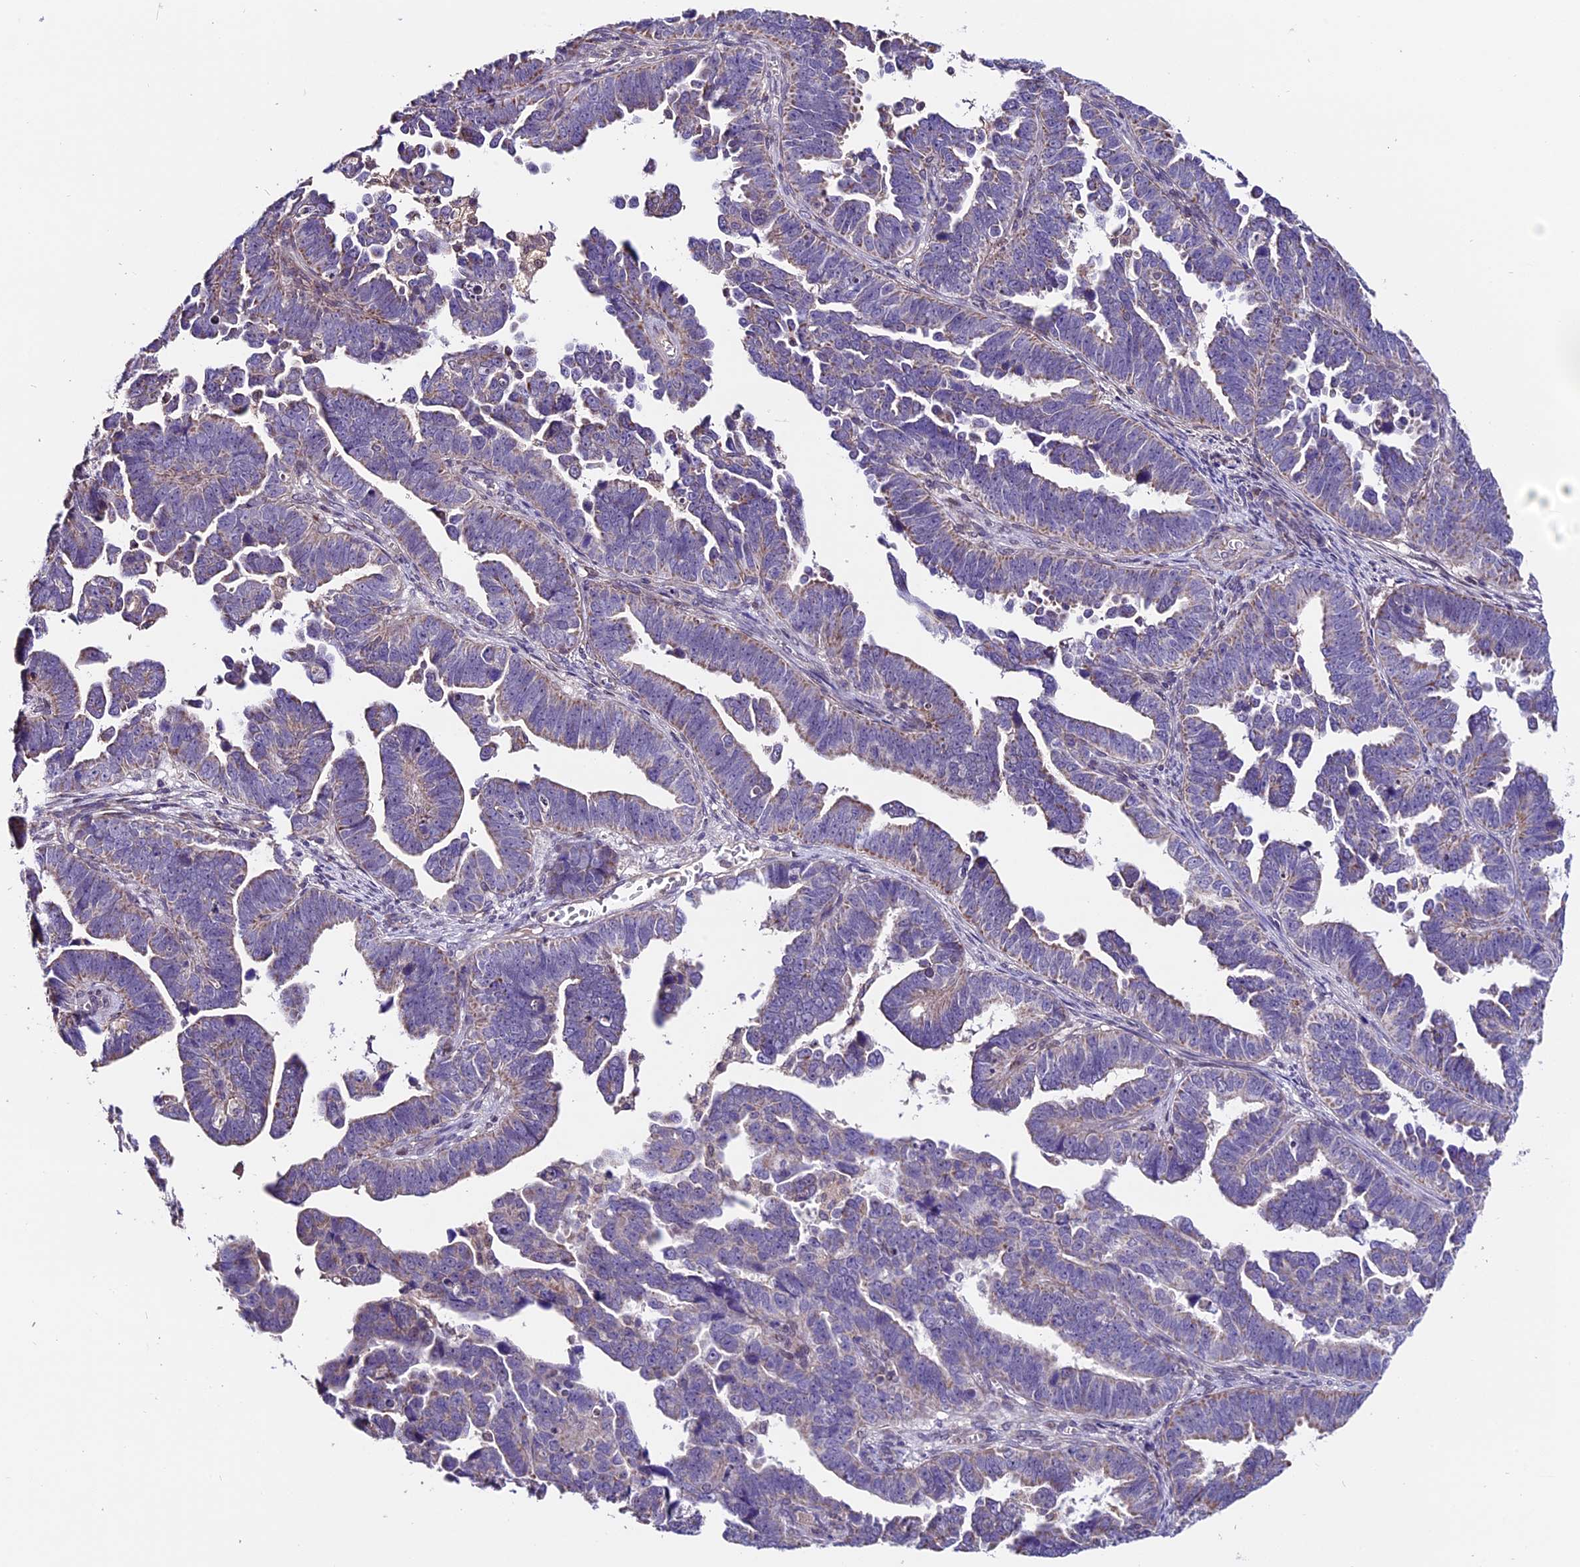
{"staining": {"intensity": "negative", "quantity": "none", "location": "none"}, "tissue": "endometrial cancer", "cell_type": "Tumor cells", "image_type": "cancer", "snomed": [{"axis": "morphology", "description": "Adenocarcinoma, NOS"}, {"axis": "topography", "description": "Endometrium"}], "caption": "An immunohistochemistry (IHC) micrograph of endometrial cancer (adenocarcinoma) is shown. There is no staining in tumor cells of endometrial cancer (adenocarcinoma).", "gene": "DDX28", "patient": {"sex": "female", "age": 75}}